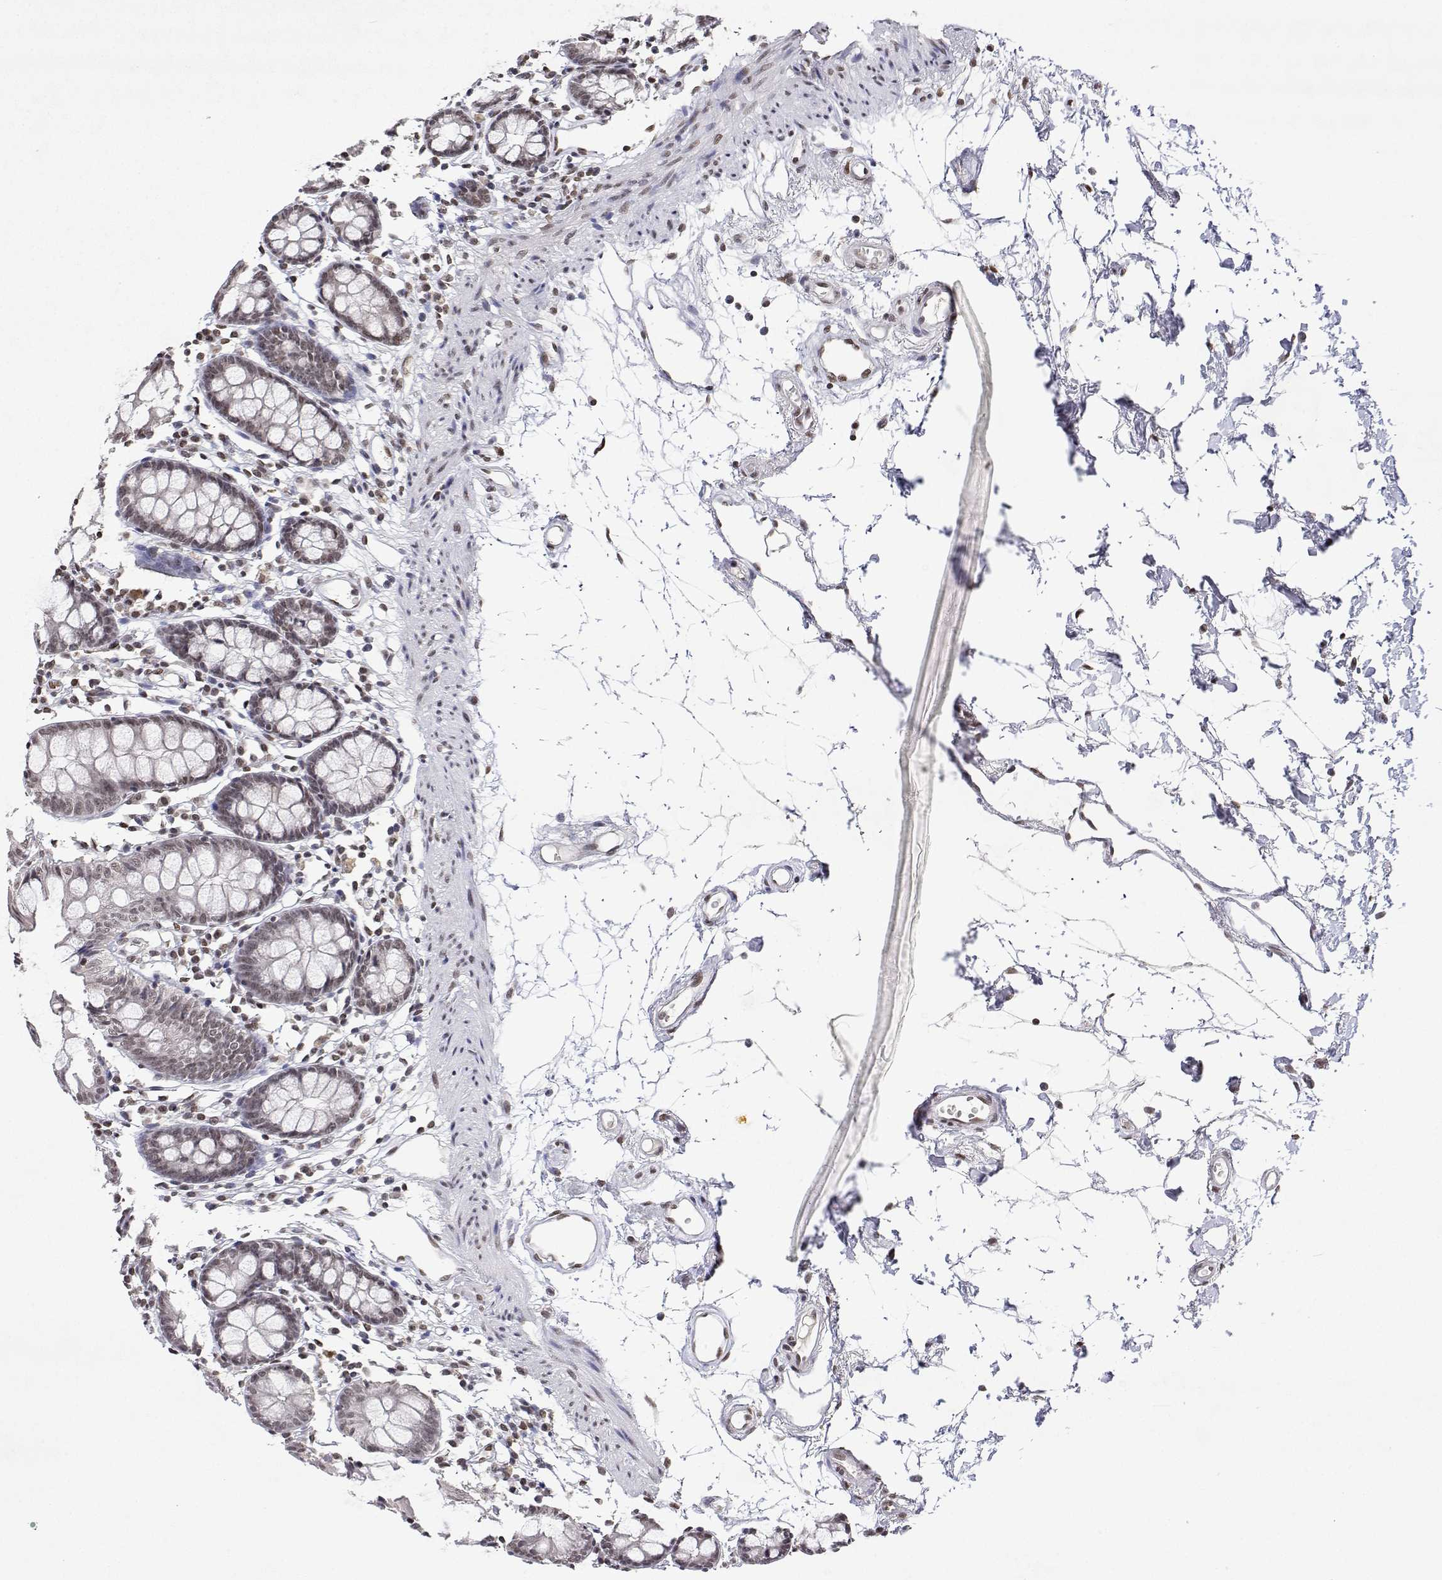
{"staining": {"intensity": "weak", "quantity": ">75%", "location": "nuclear"}, "tissue": "colon", "cell_type": "Endothelial cells", "image_type": "normal", "snomed": [{"axis": "morphology", "description": "Normal tissue, NOS"}, {"axis": "topography", "description": "Colon"}], "caption": "Endothelial cells display low levels of weak nuclear positivity in approximately >75% of cells in benign human colon.", "gene": "XPC", "patient": {"sex": "female", "age": 84}}